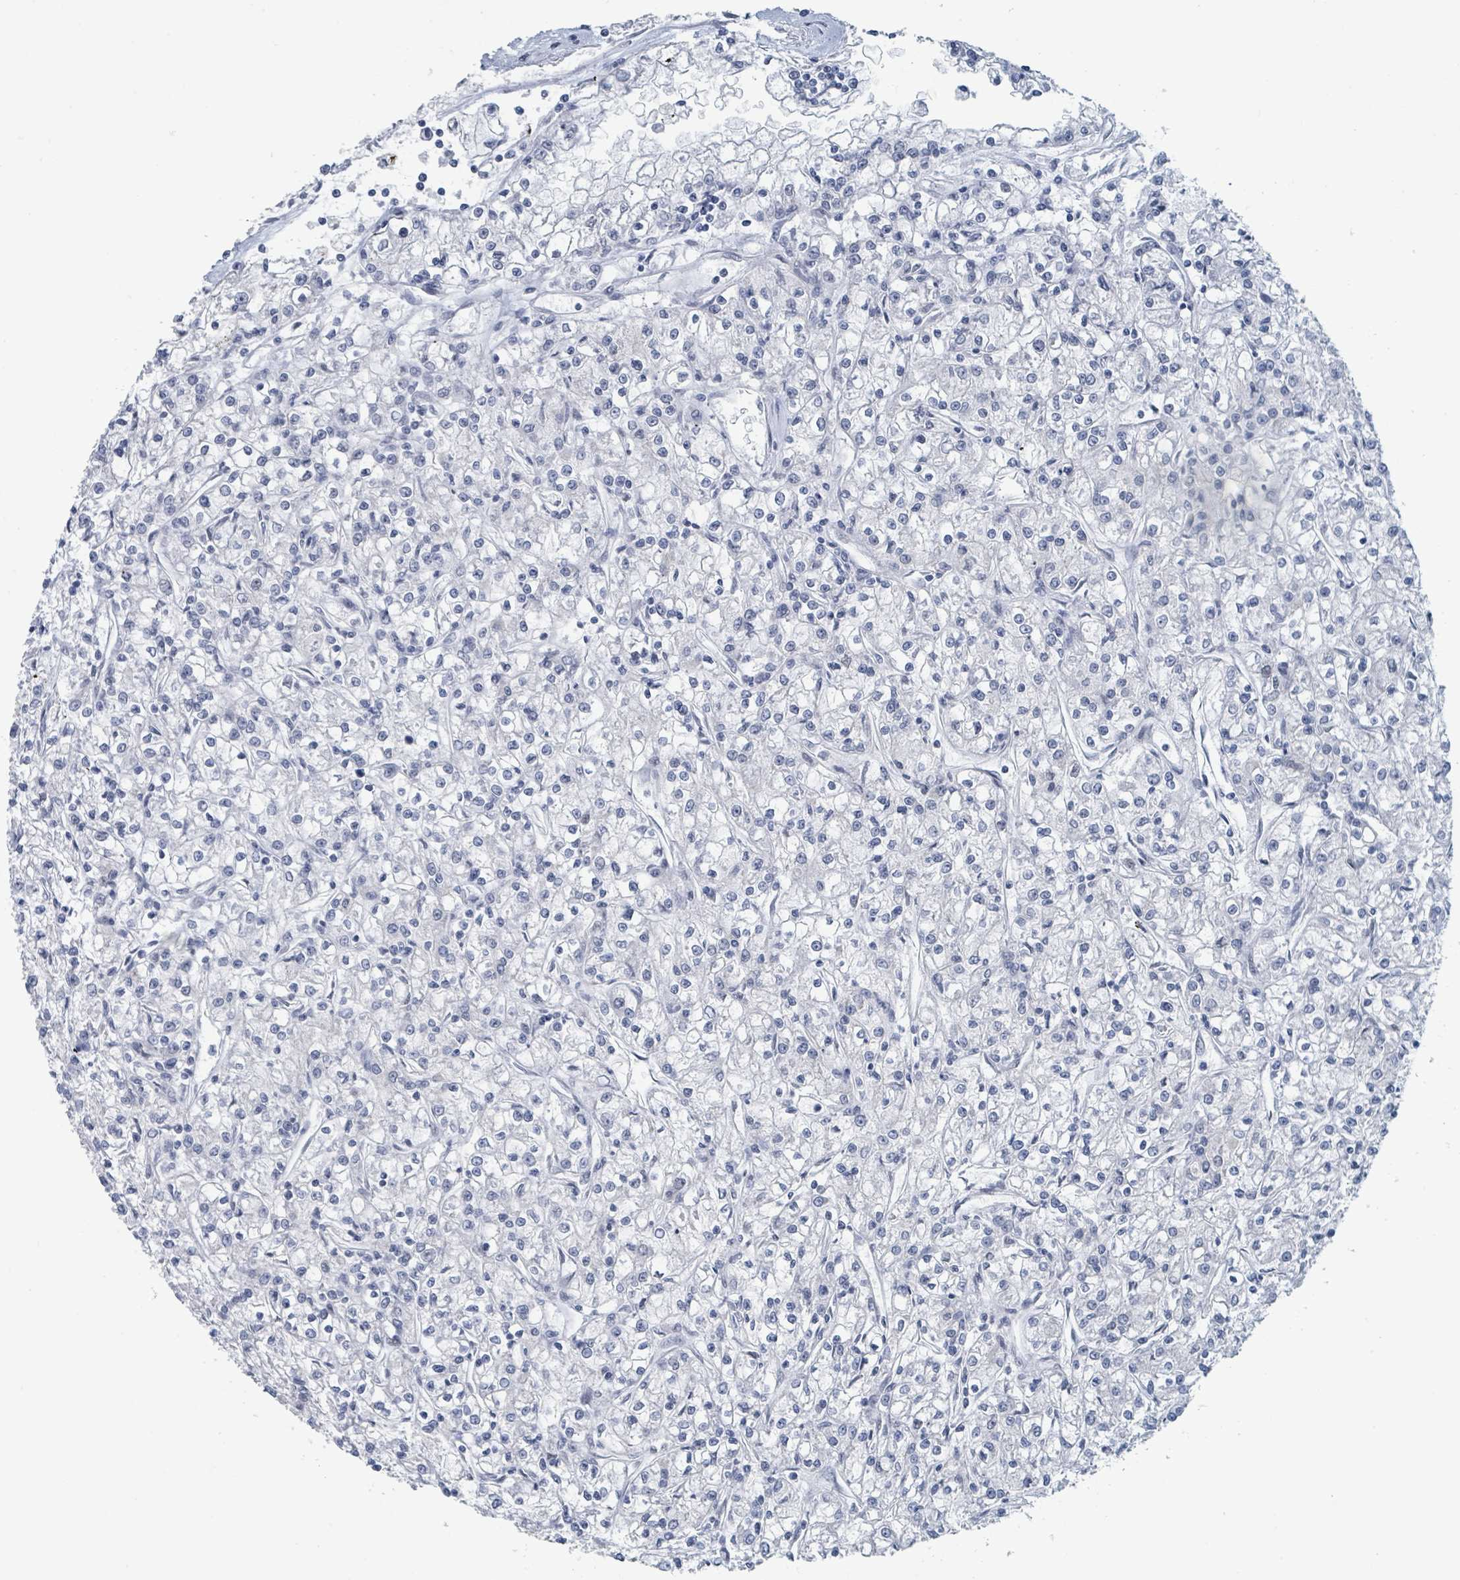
{"staining": {"intensity": "negative", "quantity": "none", "location": "none"}, "tissue": "renal cancer", "cell_type": "Tumor cells", "image_type": "cancer", "snomed": [{"axis": "morphology", "description": "Adenocarcinoma, NOS"}, {"axis": "topography", "description": "Kidney"}], "caption": "Tumor cells are negative for protein expression in human renal adenocarcinoma.", "gene": "EHMT2", "patient": {"sex": "female", "age": 59}}